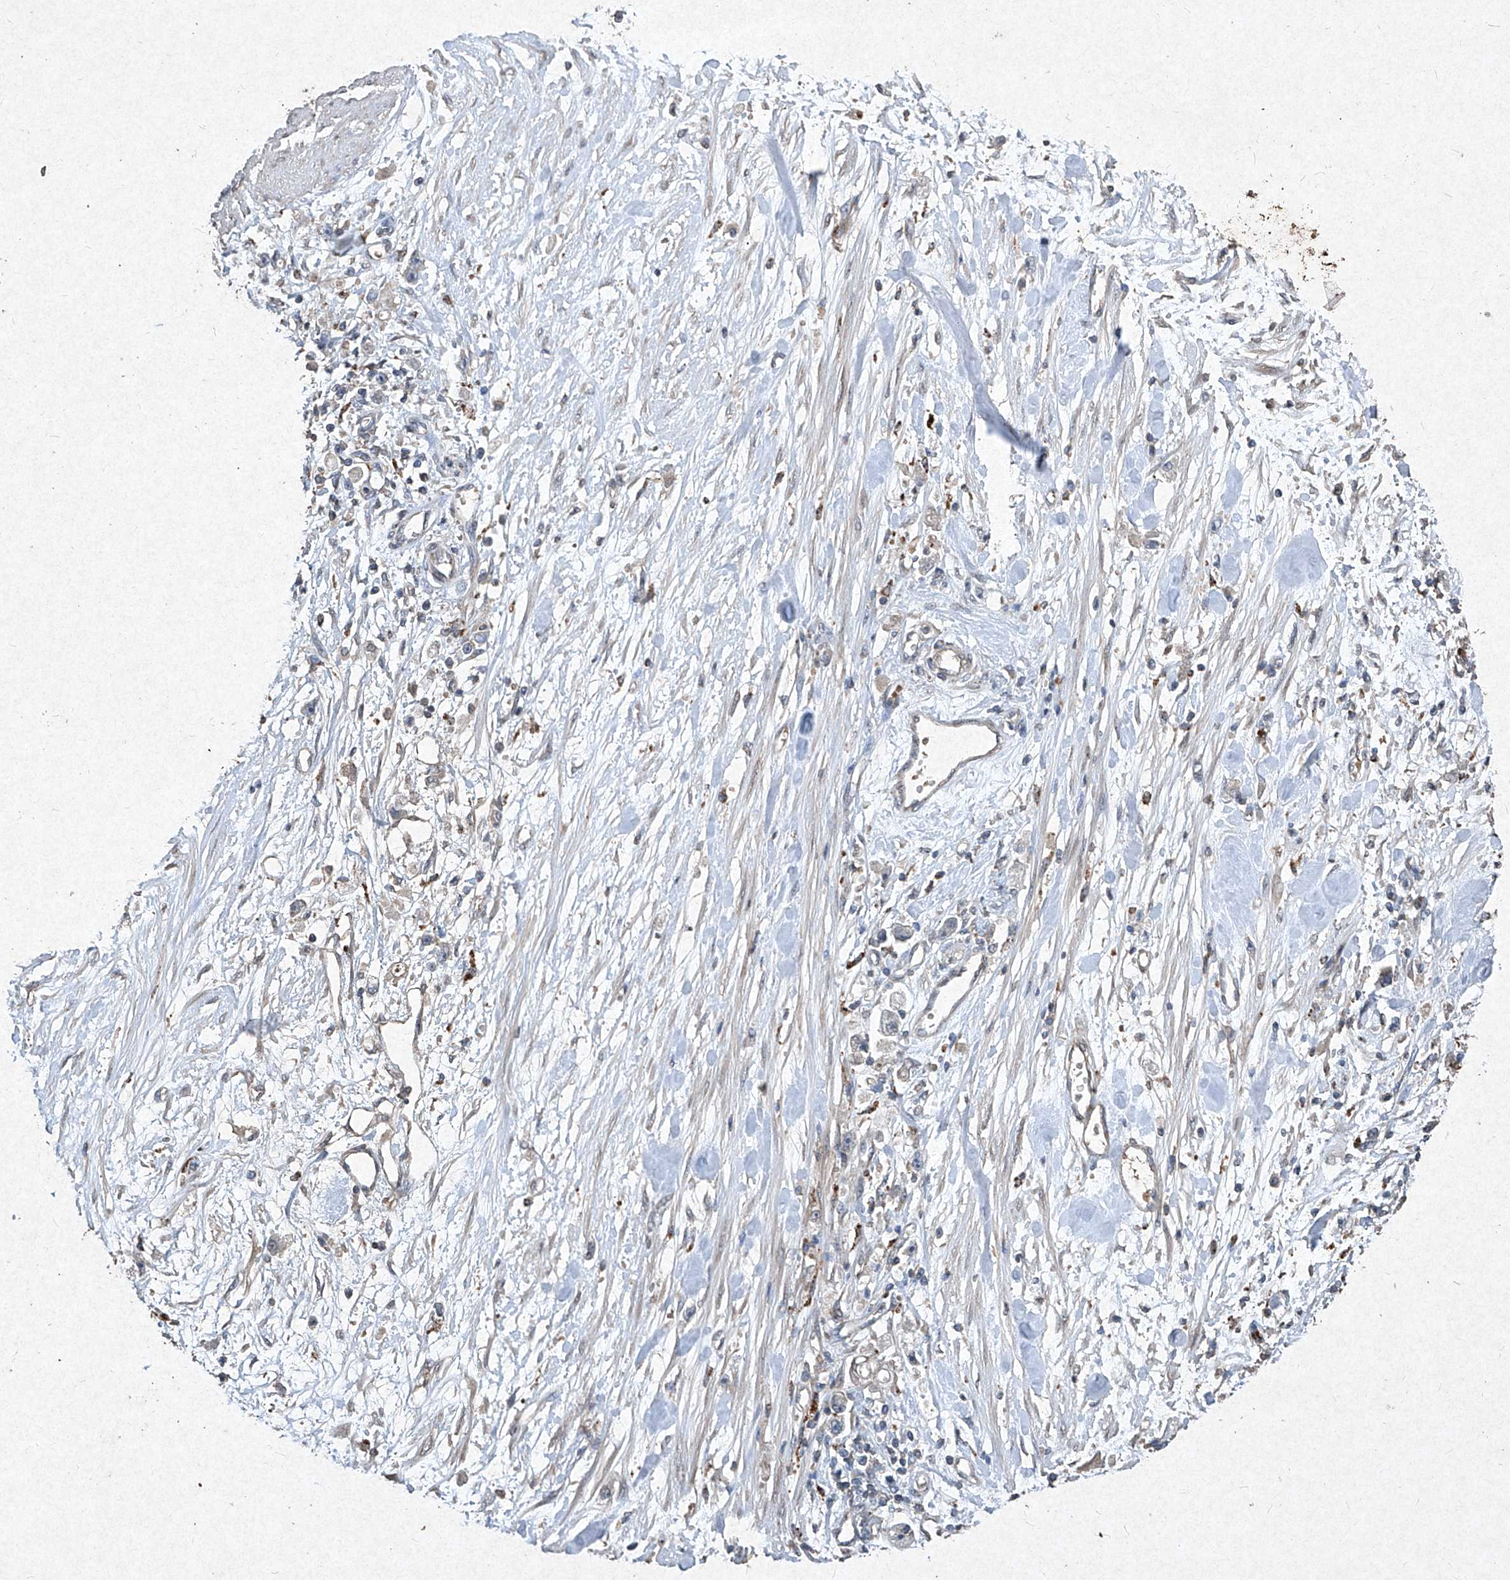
{"staining": {"intensity": "negative", "quantity": "none", "location": "none"}, "tissue": "stomach cancer", "cell_type": "Tumor cells", "image_type": "cancer", "snomed": [{"axis": "morphology", "description": "Adenocarcinoma, NOS"}, {"axis": "topography", "description": "Stomach"}], "caption": "Stomach cancer stained for a protein using IHC shows no expression tumor cells.", "gene": "MED16", "patient": {"sex": "female", "age": 59}}